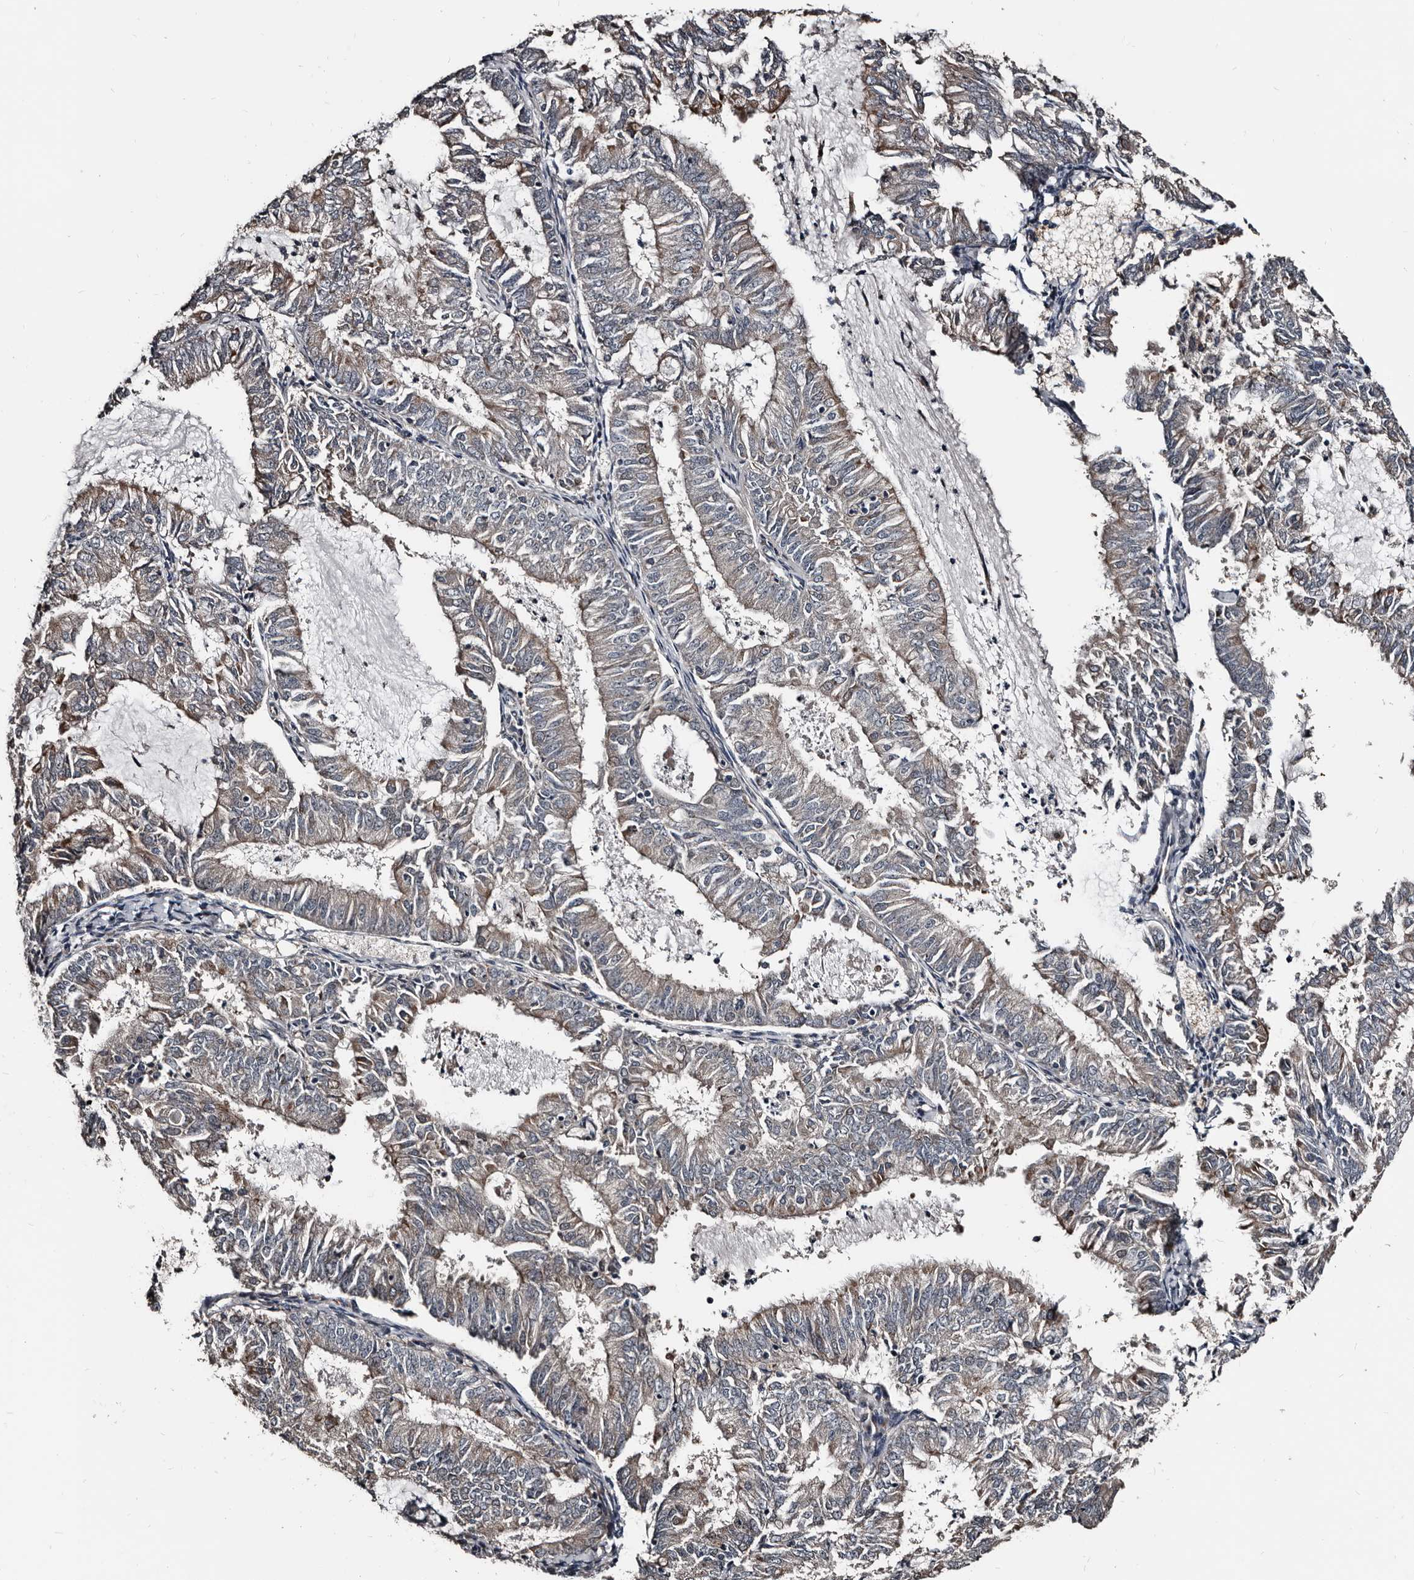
{"staining": {"intensity": "weak", "quantity": "<25%", "location": "cytoplasmic/membranous"}, "tissue": "endometrial cancer", "cell_type": "Tumor cells", "image_type": "cancer", "snomed": [{"axis": "morphology", "description": "Adenocarcinoma, NOS"}, {"axis": "topography", "description": "Endometrium"}], "caption": "IHC of human endometrial adenocarcinoma shows no expression in tumor cells. (DAB (3,3'-diaminobenzidine) IHC visualized using brightfield microscopy, high magnification).", "gene": "DHPS", "patient": {"sex": "female", "age": 57}}